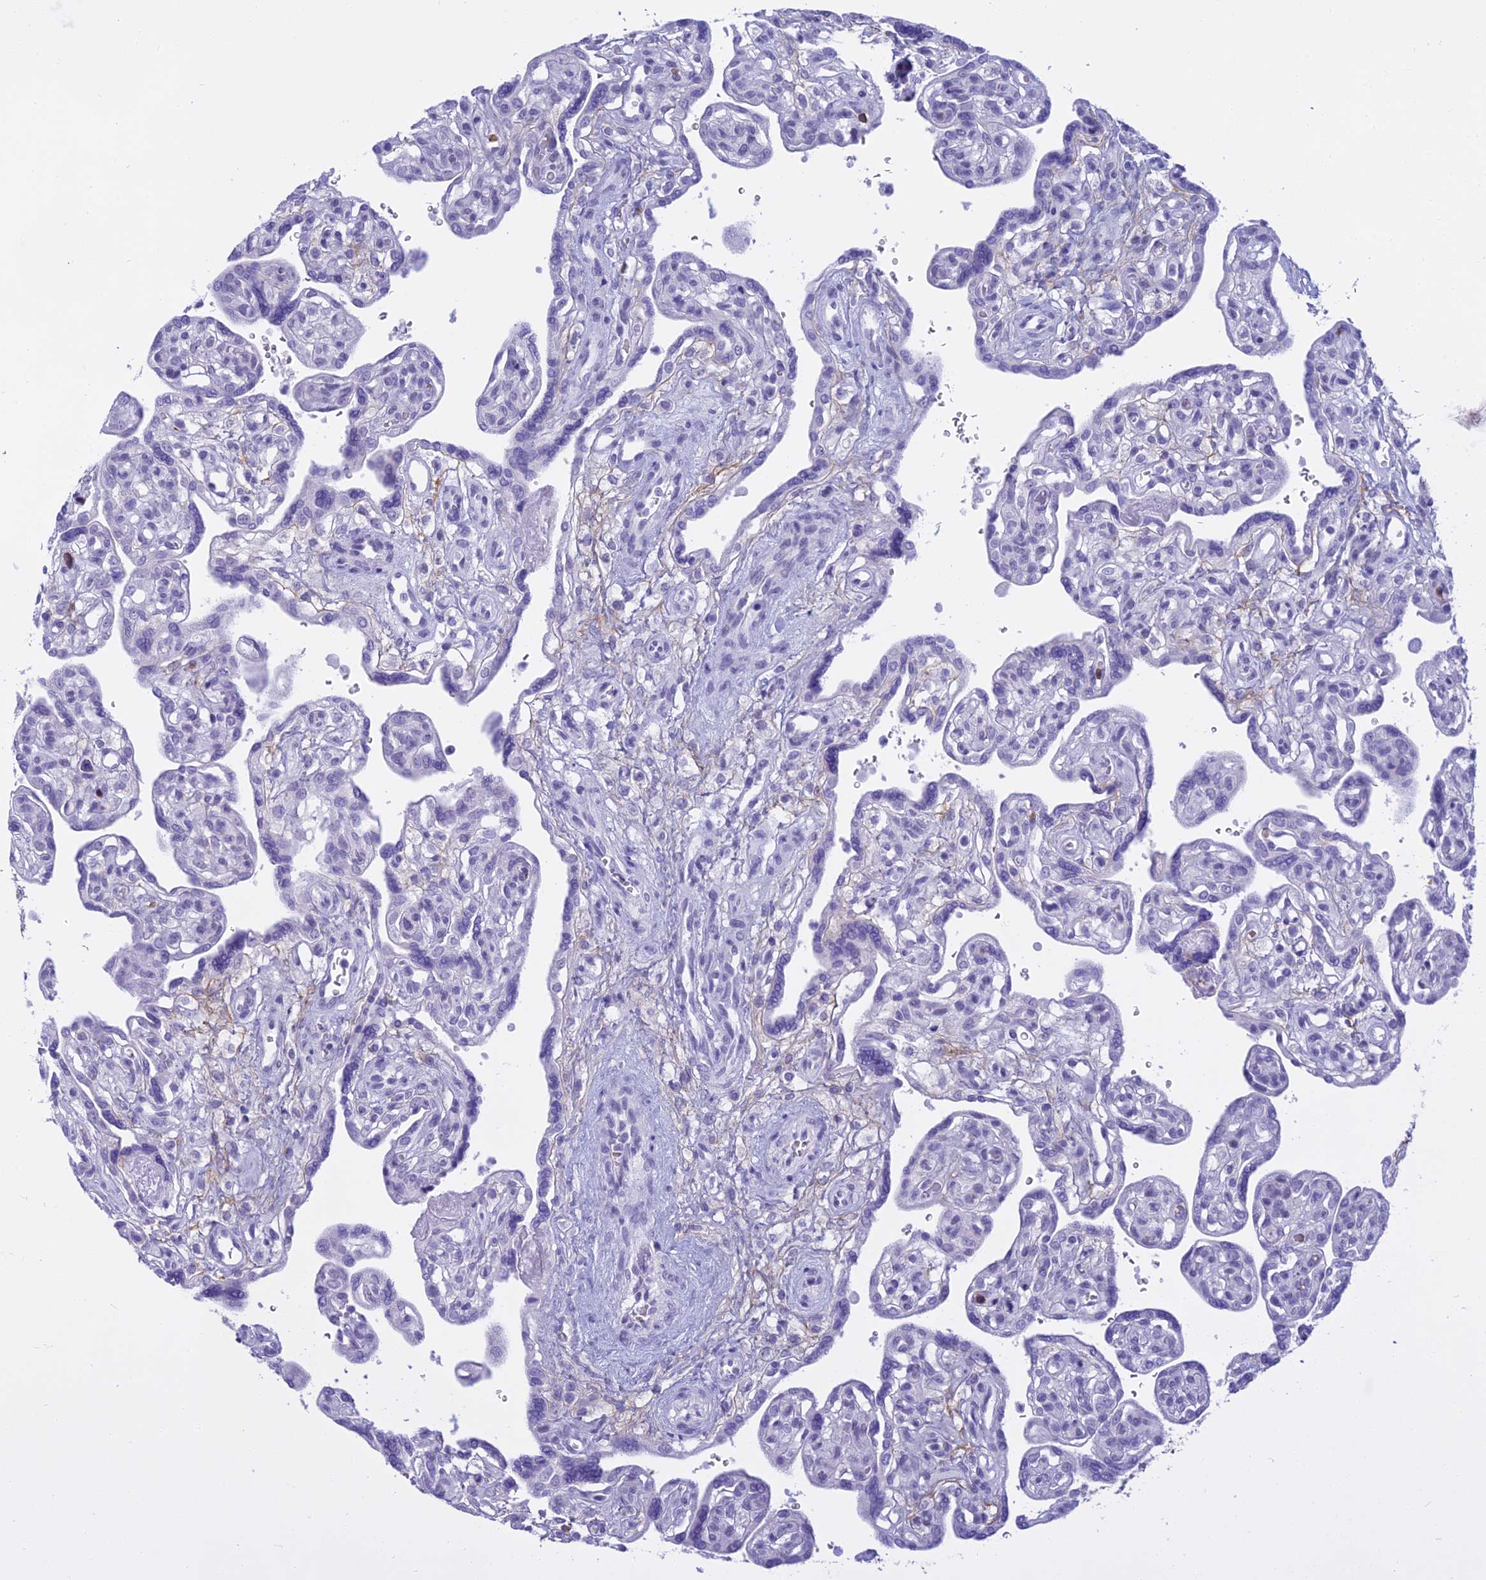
{"staining": {"intensity": "negative", "quantity": "none", "location": "none"}, "tissue": "placenta", "cell_type": "Decidual cells", "image_type": "normal", "snomed": [{"axis": "morphology", "description": "Normal tissue, NOS"}, {"axis": "topography", "description": "Placenta"}], "caption": "DAB immunohistochemical staining of benign human placenta reveals no significant positivity in decidual cells. (DAB (3,3'-diaminobenzidine) immunohistochemistry with hematoxylin counter stain).", "gene": "OSTN", "patient": {"sex": "female", "age": 39}}